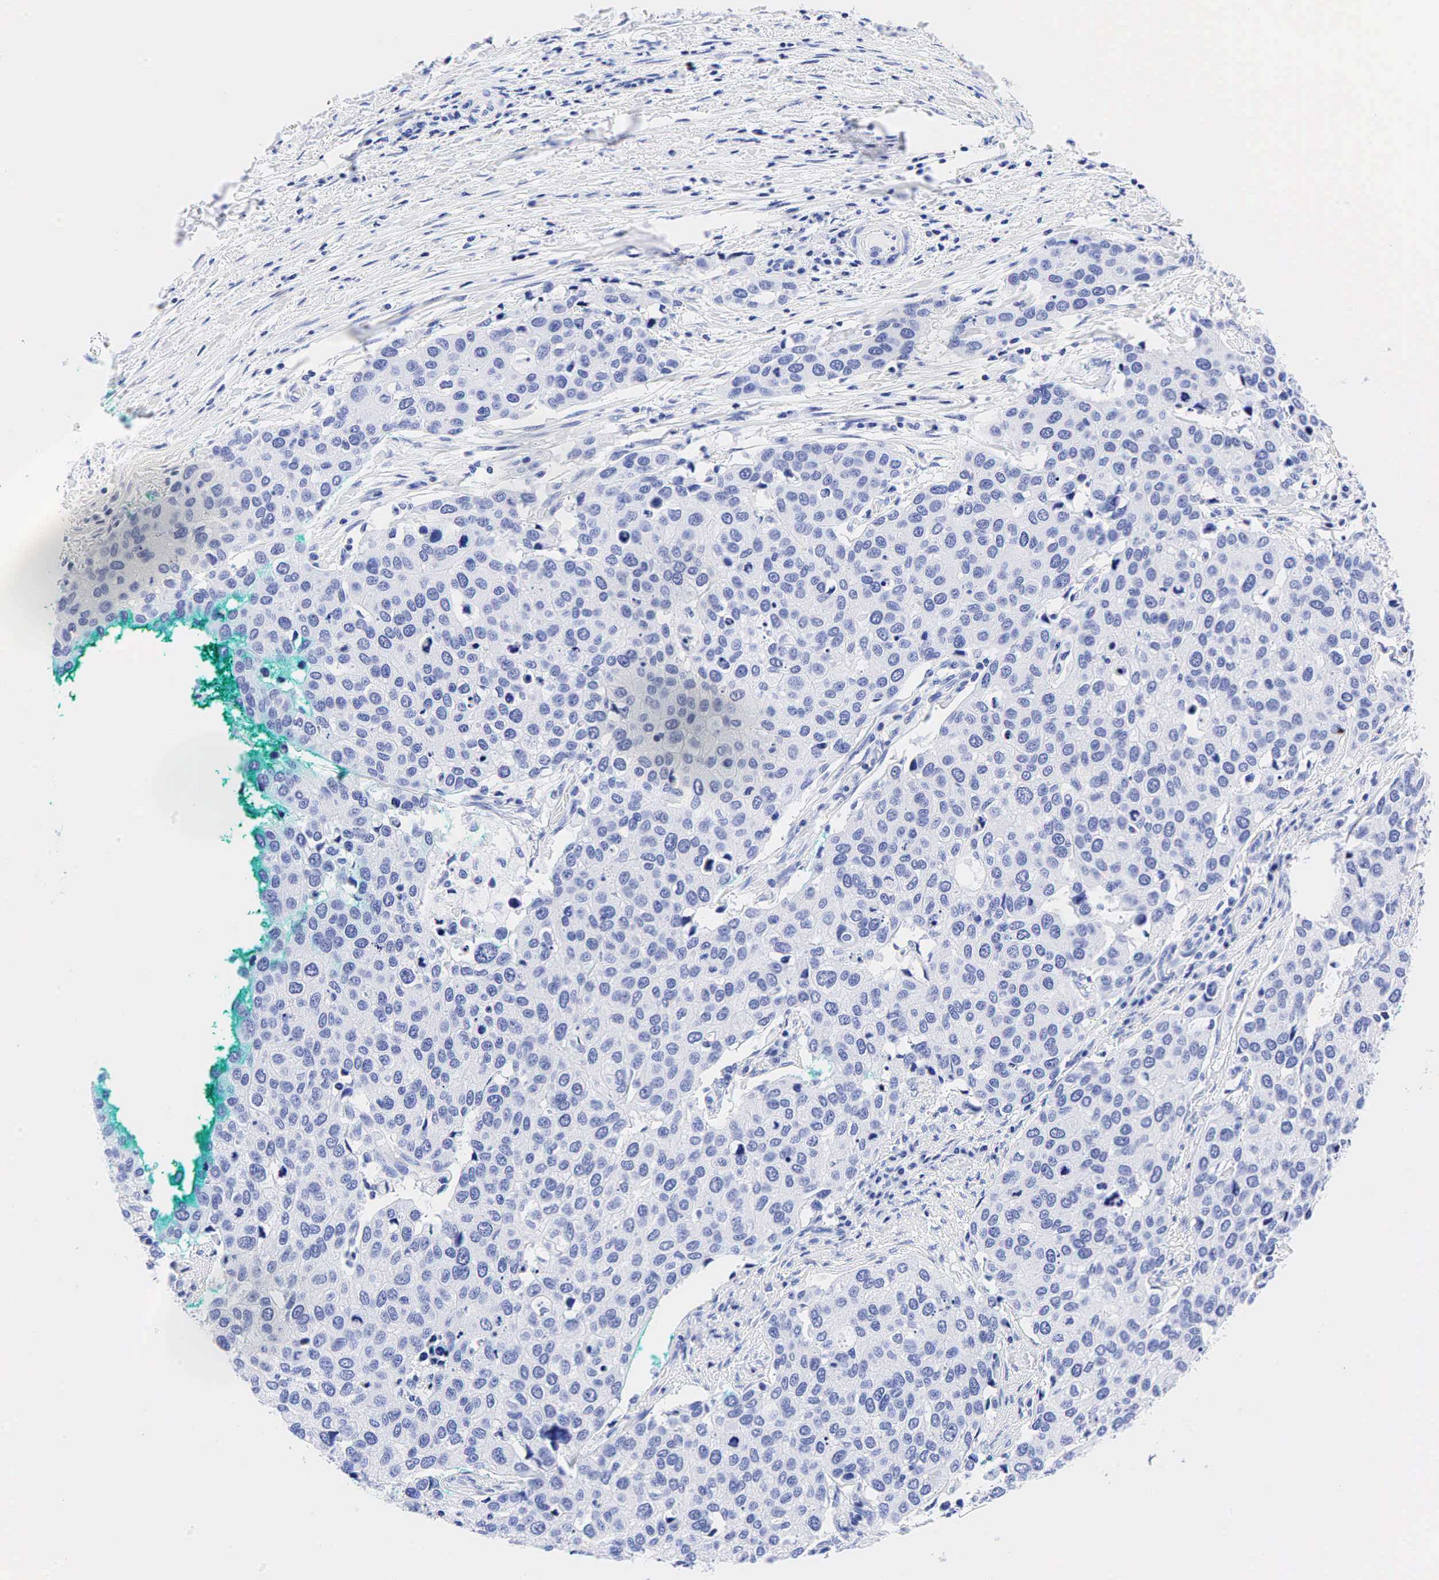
{"staining": {"intensity": "negative", "quantity": "none", "location": "none"}, "tissue": "cervical cancer", "cell_type": "Tumor cells", "image_type": "cancer", "snomed": [{"axis": "morphology", "description": "Squamous cell carcinoma, NOS"}, {"axis": "topography", "description": "Cervix"}], "caption": "IHC histopathology image of human squamous cell carcinoma (cervical) stained for a protein (brown), which exhibits no positivity in tumor cells.", "gene": "CHGA", "patient": {"sex": "female", "age": 54}}